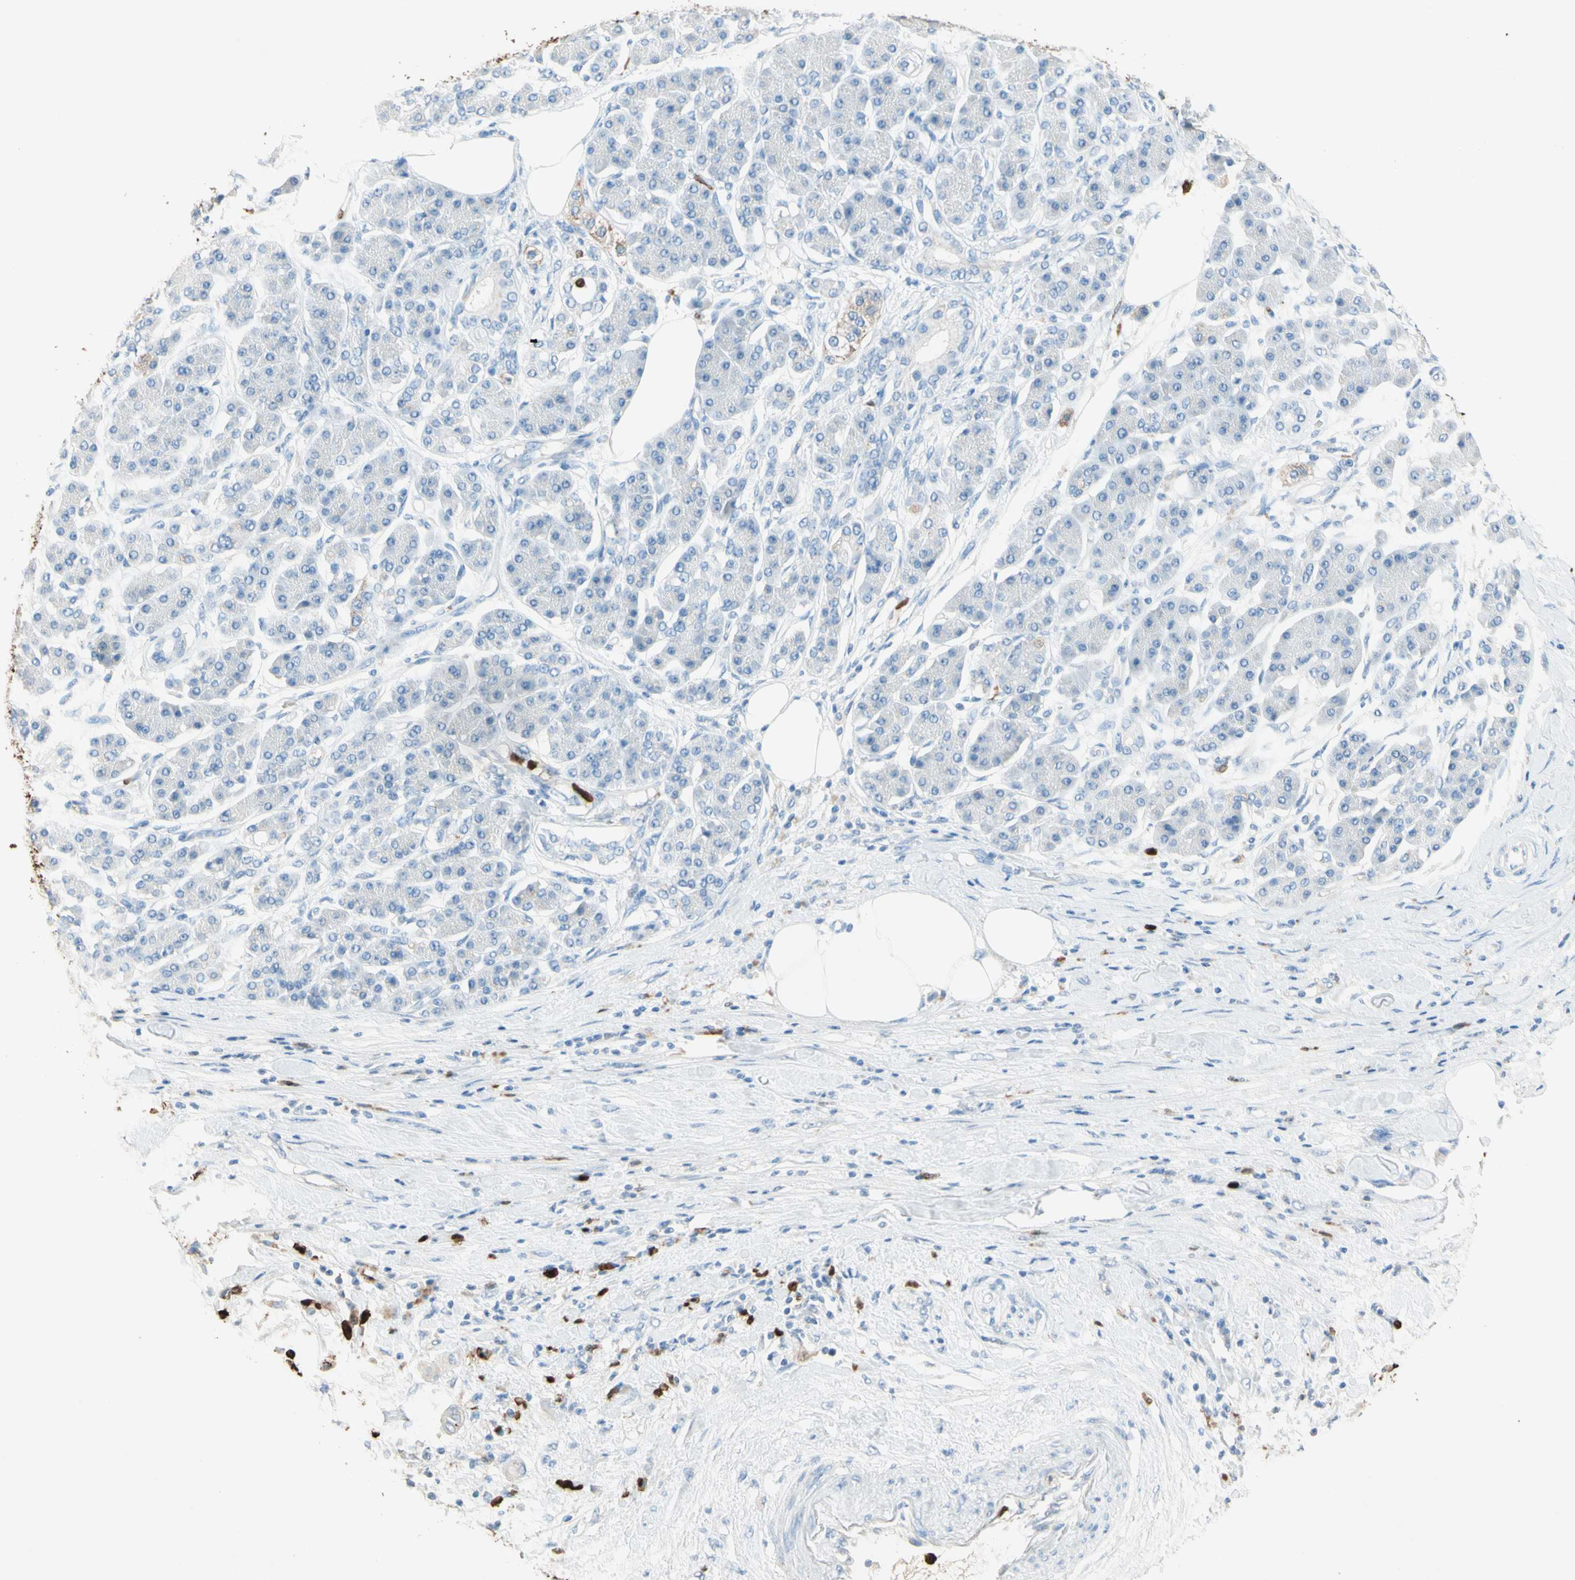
{"staining": {"intensity": "weak", "quantity": "<25%", "location": "cytoplasmic/membranous"}, "tissue": "pancreatic cancer", "cell_type": "Tumor cells", "image_type": "cancer", "snomed": [{"axis": "morphology", "description": "Adenocarcinoma, NOS"}, {"axis": "morphology", "description": "Adenocarcinoma, metastatic, NOS"}, {"axis": "topography", "description": "Lymph node"}, {"axis": "topography", "description": "Pancreas"}, {"axis": "topography", "description": "Duodenum"}], "caption": "A high-resolution image shows immunohistochemistry staining of adenocarcinoma (pancreatic), which demonstrates no significant staining in tumor cells. (DAB immunohistochemistry visualized using brightfield microscopy, high magnification).", "gene": "NFKBIZ", "patient": {"sex": "female", "age": 64}}